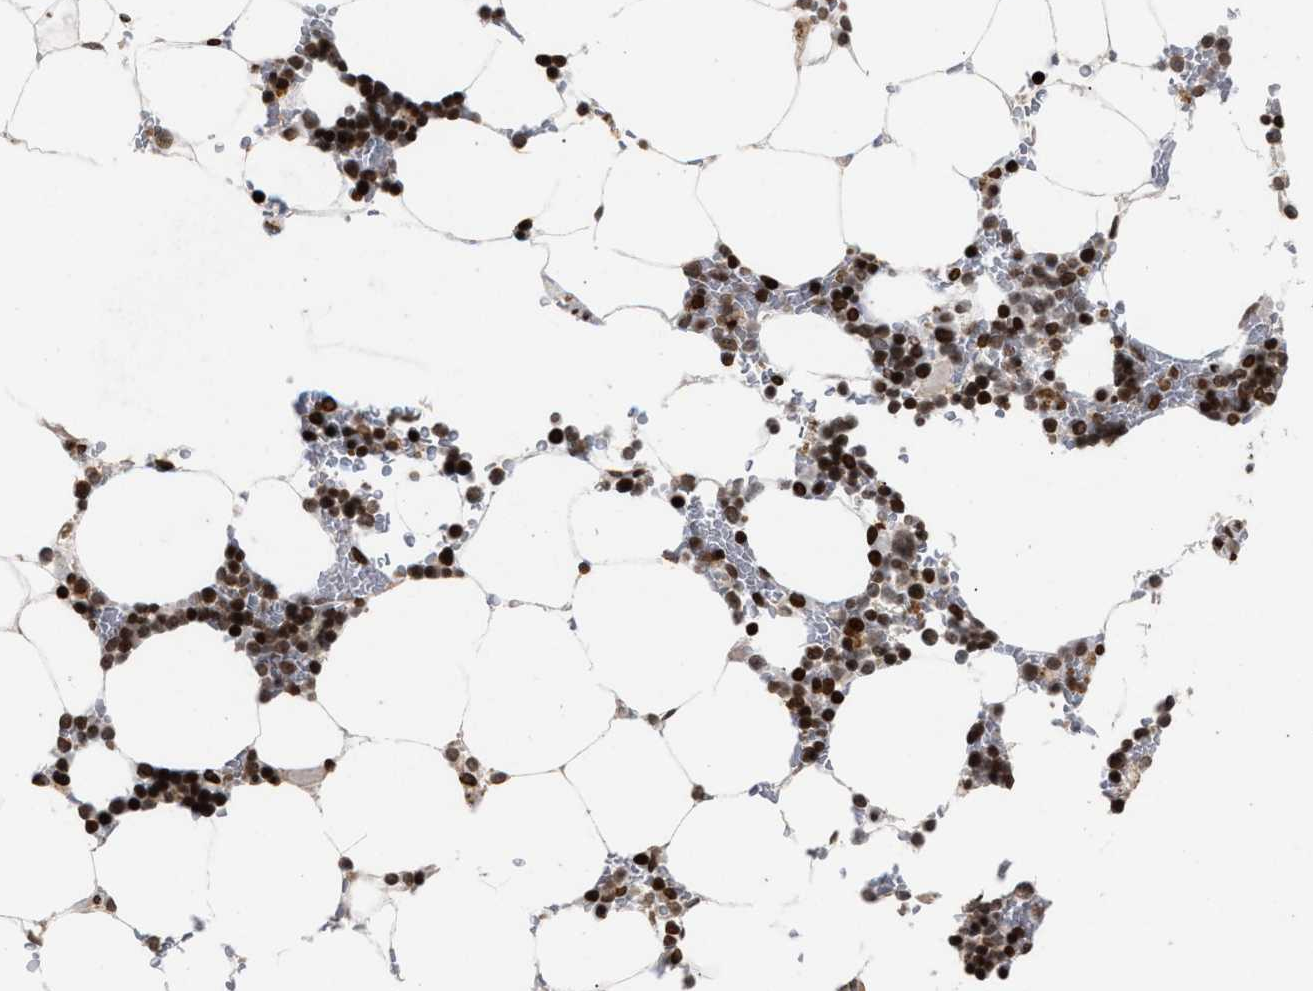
{"staining": {"intensity": "strong", "quantity": ">75%", "location": "nuclear"}, "tissue": "bone marrow", "cell_type": "Hematopoietic cells", "image_type": "normal", "snomed": [{"axis": "morphology", "description": "Normal tissue, NOS"}, {"axis": "topography", "description": "Bone marrow"}], "caption": "Immunohistochemical staining of benign human bone marrow exhibits high levels of strong nuclear expression in approximately >75% of hematopoietic cells. (Brightfield microscopy of DAB IHC at high magnification).", "gene": "FOXD3", "patient": {"sex": "male", "age": 70}}